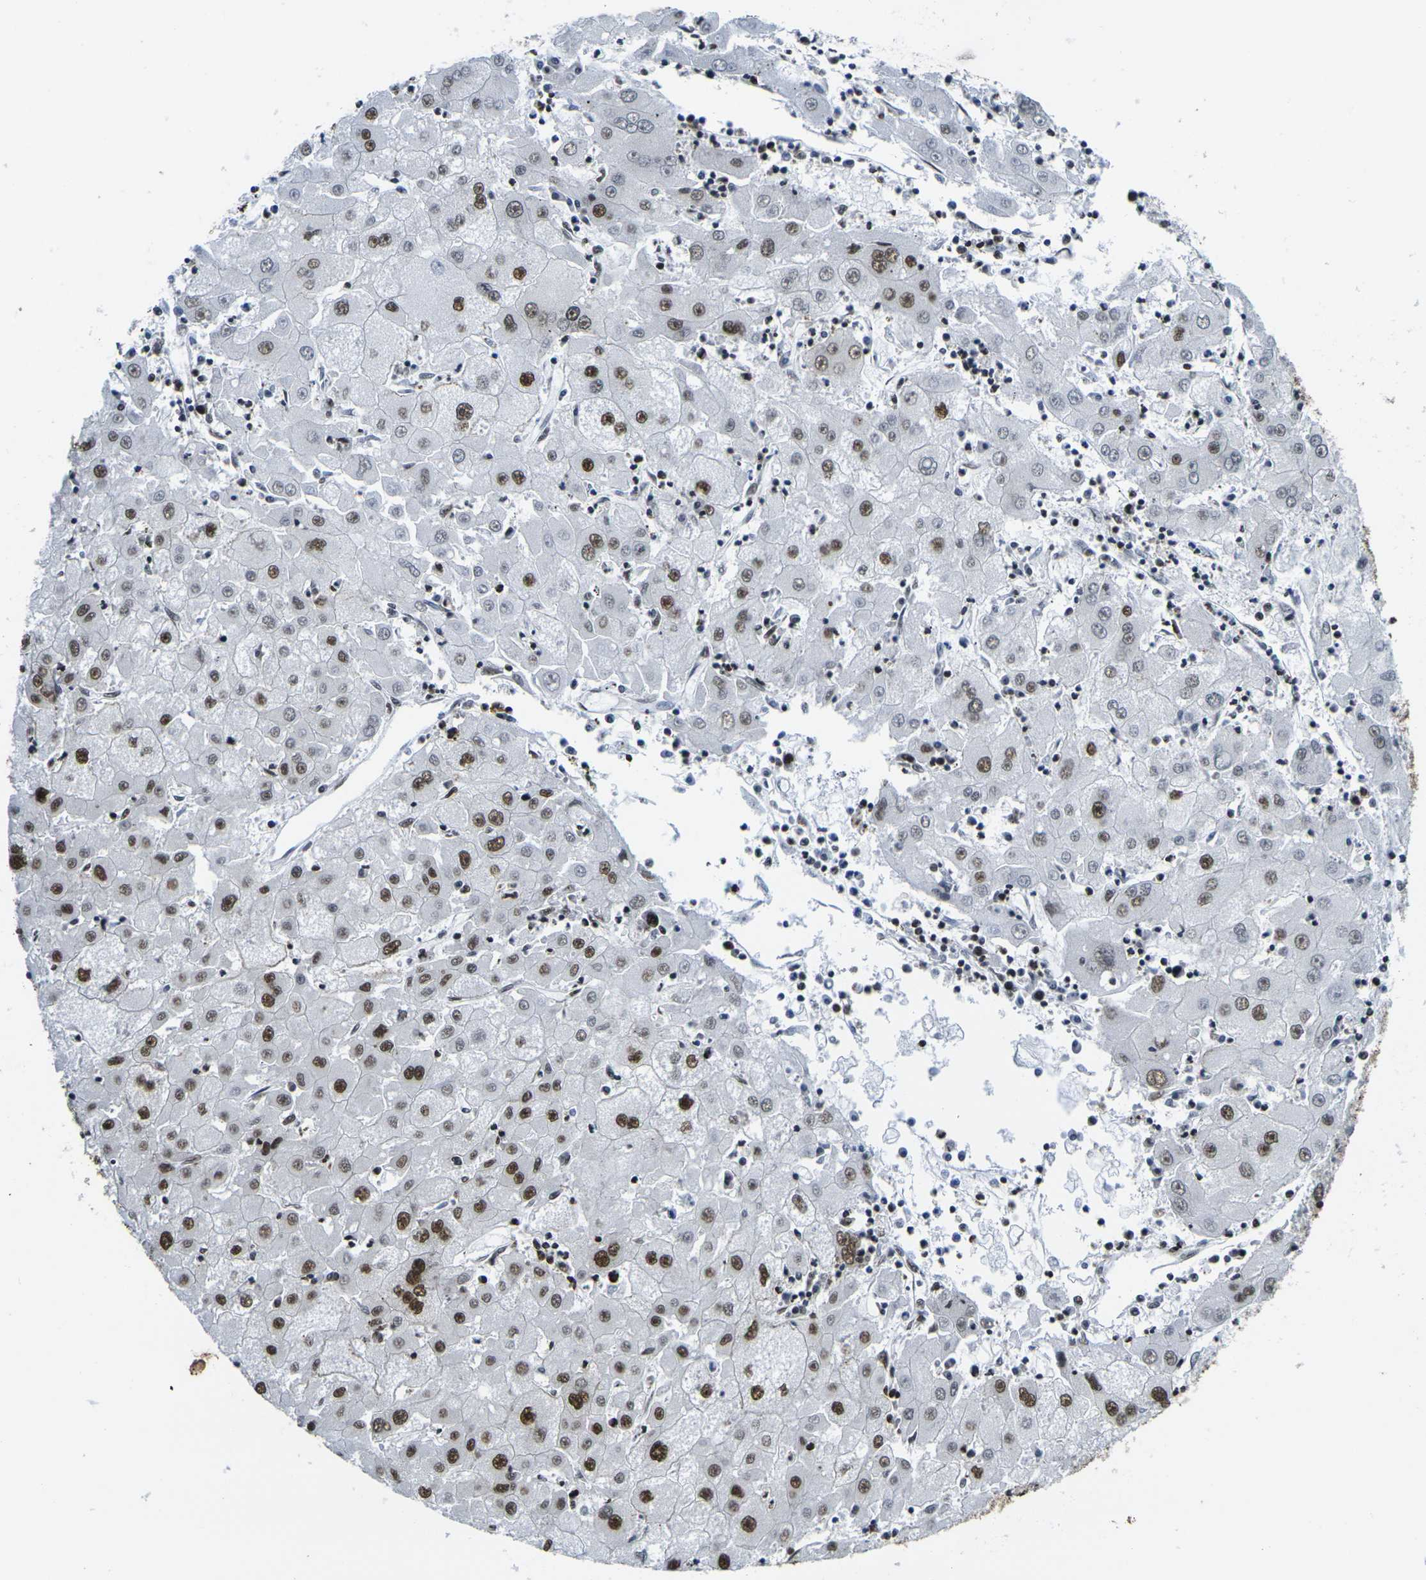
{"staining": {"intensity": "strong", "quantity": "25%-75%", "location": "nuclear"}, "tissue": "liver cancer", "cell_type": "Tumor cells", "image_type": "cancer", "snomed": [{"axis": "morphology", "description": "Carcinoma, Hepatocellular, NOS"}, {"axis": "topography", "description": "Liver"}], "caption": "Immunohistochemical staining of liver hepatocellular carcinoma exhibits high levels of strong nuclear protein positivity in about 25%-75% of tumor cells. Immunohistochemistry (ihc) stains the protein of interest in brown and the nuclei are stained blue.", "gene": "SMARCC1", "patient": {"sex": "male", "age": 72}}